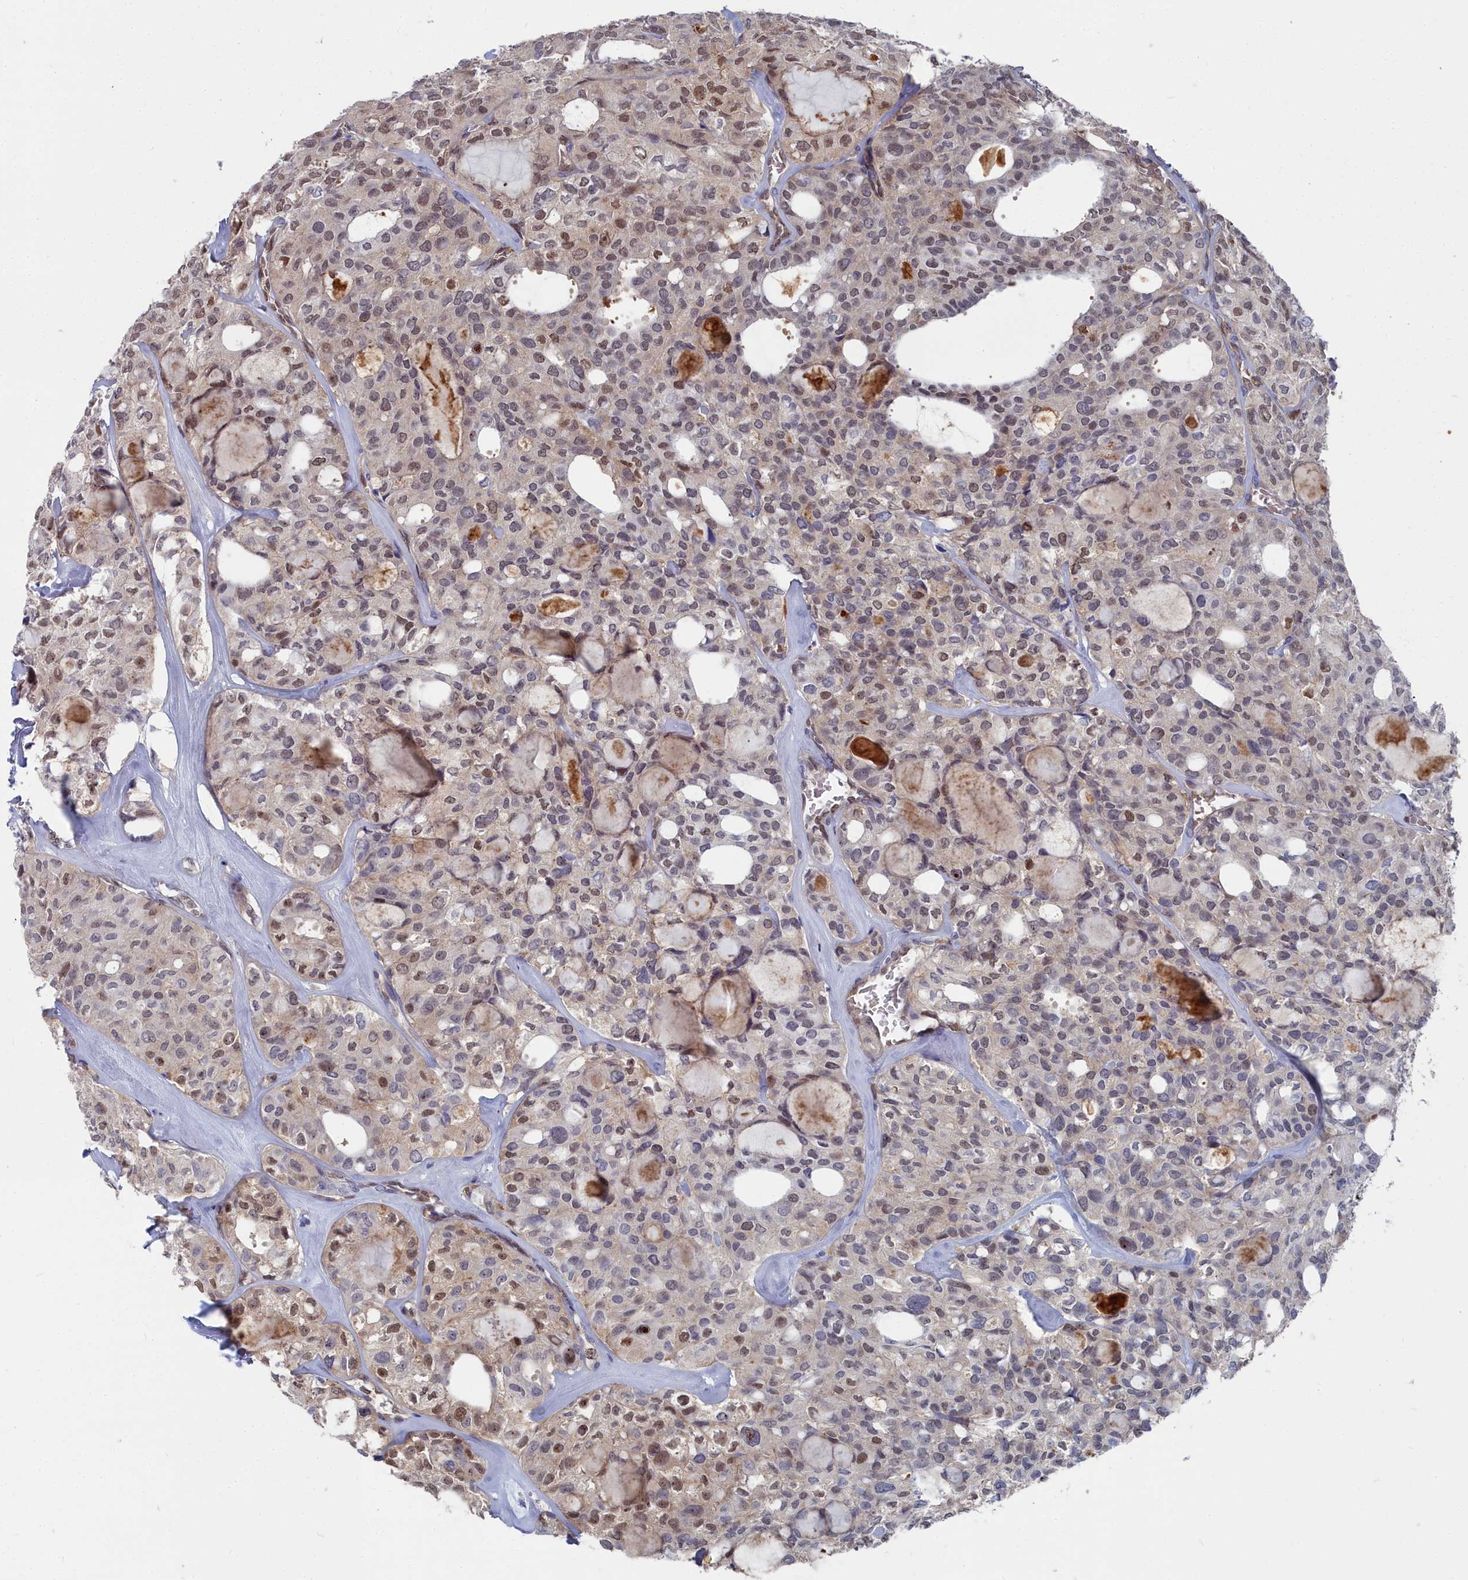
{"staining": {"intensity": "weak", "quantity": "<25%", "location": "nuclear"}, "tissue": "thyroid cancer", "cell_type": "Tumor cells", "image_type": "cancer", "snomed": [{"axis": "morphology", "description": "Follicular adenoma carcinoma, NOS"}, {"axis": "topography", "description": "Thyroid gland"}], "caption": "A histopathology image of thyroid follicular adenoma carcinoma stained for a protein shows no brown staining in tumor cells. Nuclei are stained in blue.", "gene": "RPS27A", "patient": {"sex": "male", "age": 75}}